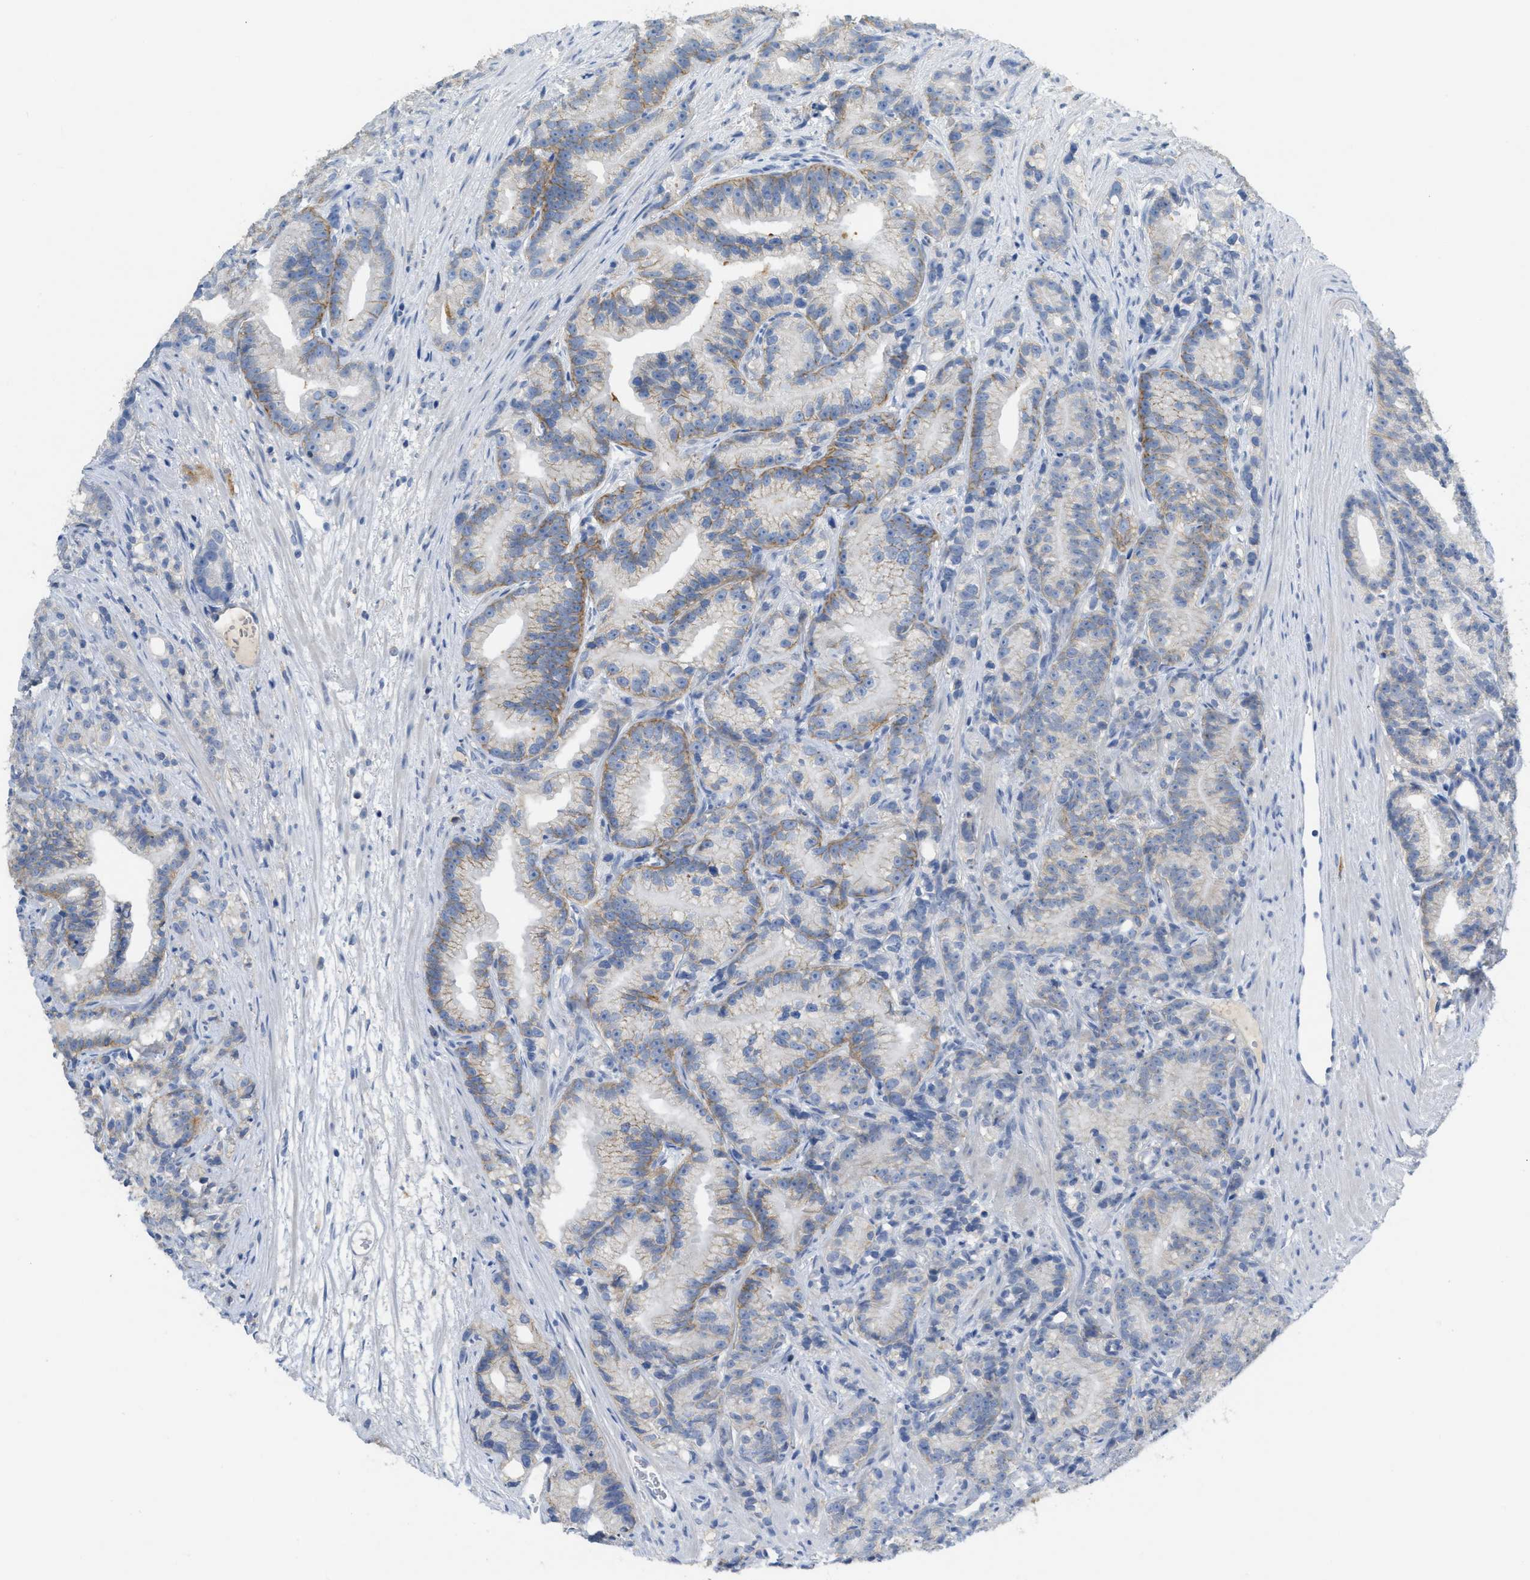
{"staining": {"intensity": "moderate", "quantity": "25%-75%", "location": "cytoplasmic/membranous"}, "tissue": "prostate cancer", "cell_type": "Tumor cells", "image_type": "cancer", "snomed": [{"axis": "morphology", "description": "Adenocarcinoma, Low grade"}, {"axis": "topography", "description": "Prostate"}], "caption": "Protein staining shows moderate cytoplasmic/membranous expression in about 25%-75% of tumor cells in adenocarcinoma (low-grade) (prostate).", "gene": "CNNM4", "patient": {"sex": "male", "age": 89}}